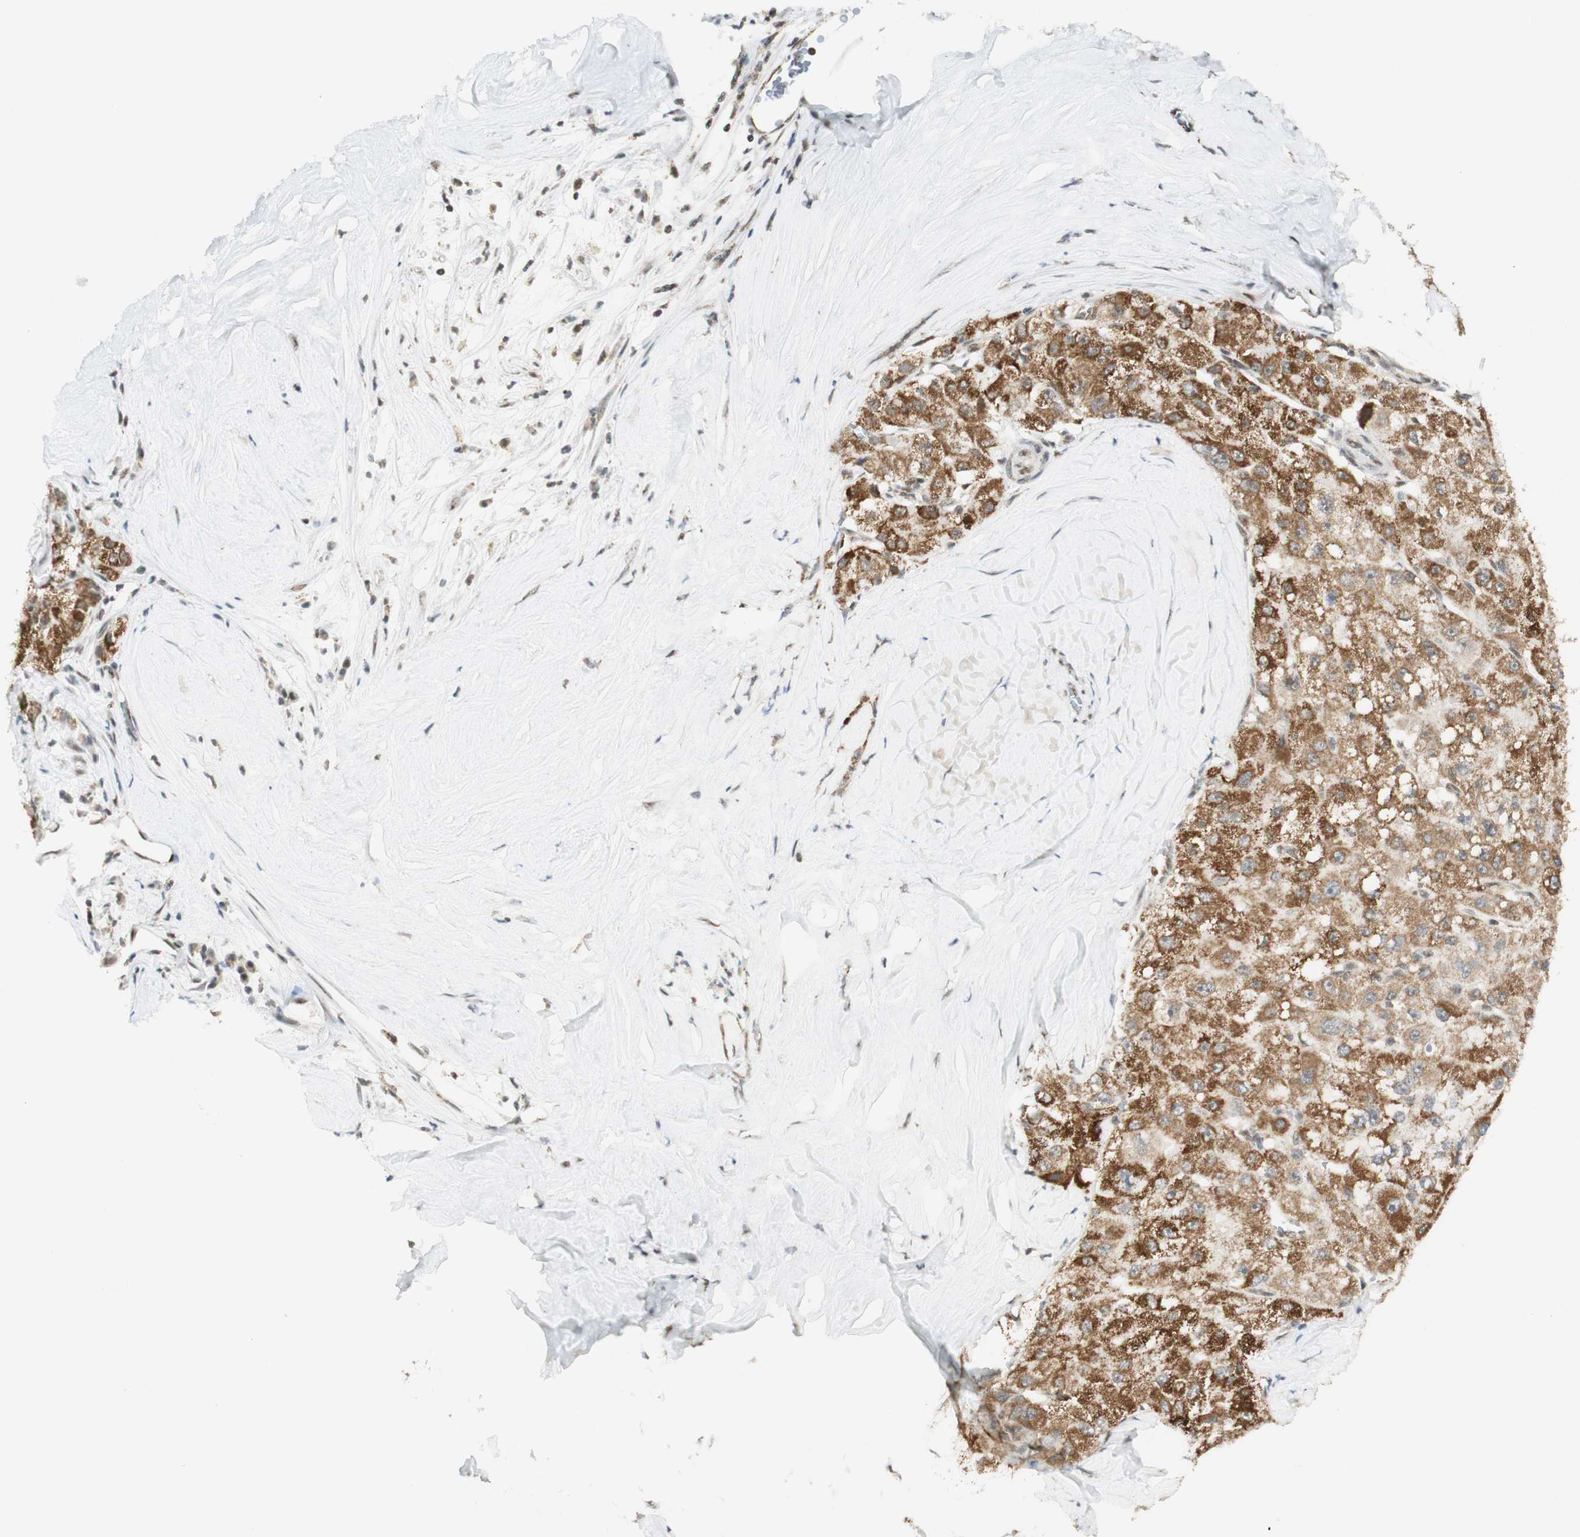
{"staining": {"intensity": "strong", "quantity": ">75%", "location": "cytoplasmic/membranous"}, "tissue": "liver cancer", "cell_type": "Tumor cells", "image_type": "cancer", "snomed": [{"axis": "morphology", "description": "Carcinoma, Hepatocellular, NOS"}, {"axis": "topography", "description": "Liver"}], "caption": "A brown stain highlights strong cytoplasmic/membranous expression of a protein in human liver hepatocellular carcinoma tumor cells.", "gene": "ZNF782", "patient": {"sex": "male", "age": 80}}